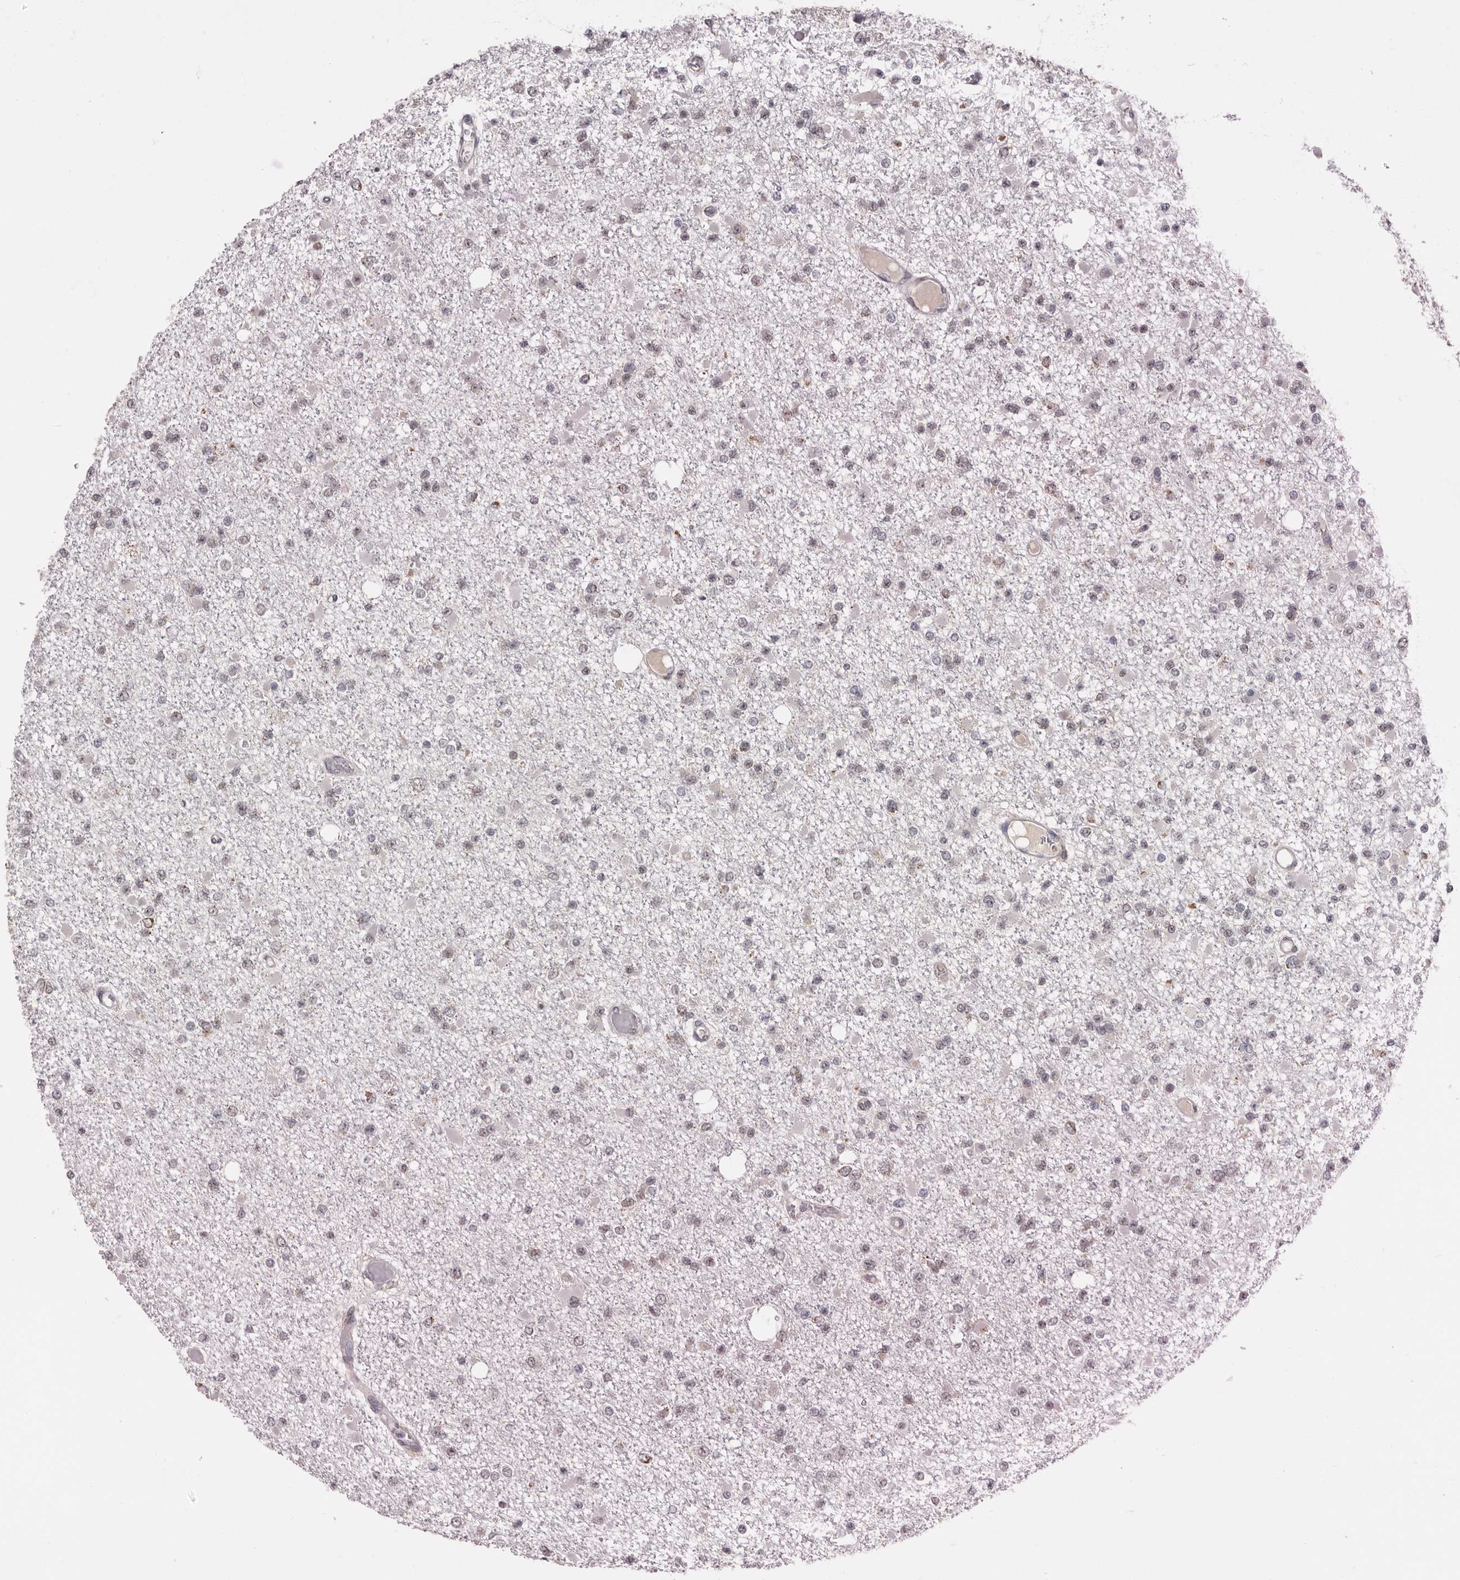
{"staining": {"intensity": "weak", "quantity": "<25%", "location": "cytoplasmic/membranous,nuclear"}, "tissue": "glioma", "cell_type": "Tumor cells", "image_type": "cancer", "snomed": [{"axis": "morphology", "description": "Glioma, malignant, Low grade"}, {"axis": "topography", "description": "Brain"}], "caption": "This is an IHC image of human glioma. There is no staining in tumor cells.", "gene": "MOGAT2", "patient": {"sex": "female", "age": 22}}